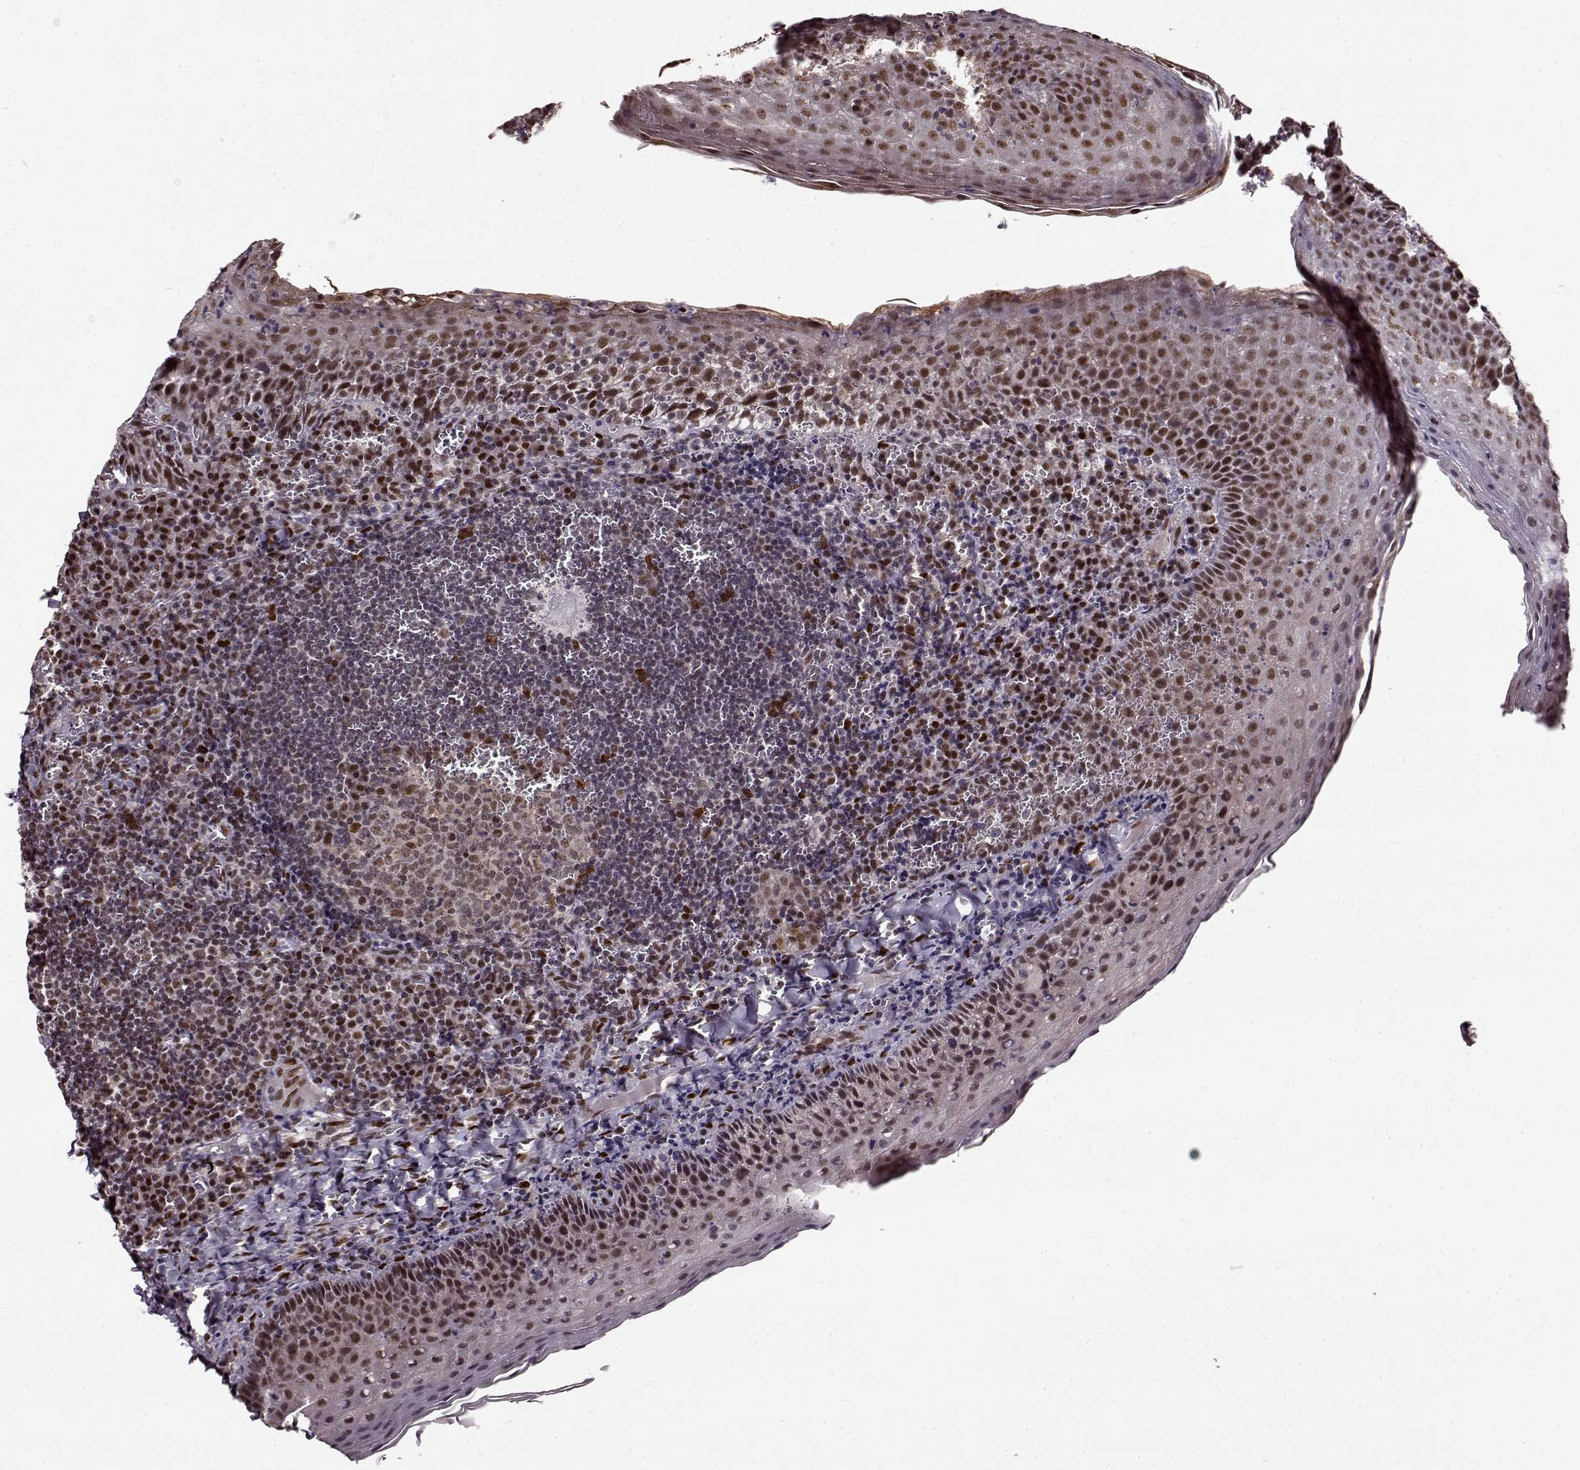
{"staining": {"intensity": "moderate", "quantity": ">75%", "location": "nuclear"}, "tissue": "tonsil", "cell_type": "Germinal center cells", "image_type": "normal", "snomed": [{"axis": "morphology", "description": "Normal tissue, NOS"}, {"axis": "morphology", "description": "Inflammation, NOS"}, {"axis": "topography", "description": "Tonsil"}], "caption": "Immunohistochemistry micrograph of benign human tonsil stained for a protein (brown), which exhibits medium levels of moderate nuclear positivity in approximately >75% of germinal center cells.", "gene": "FTO", "patient": {"sex": "female", "age": 31}}